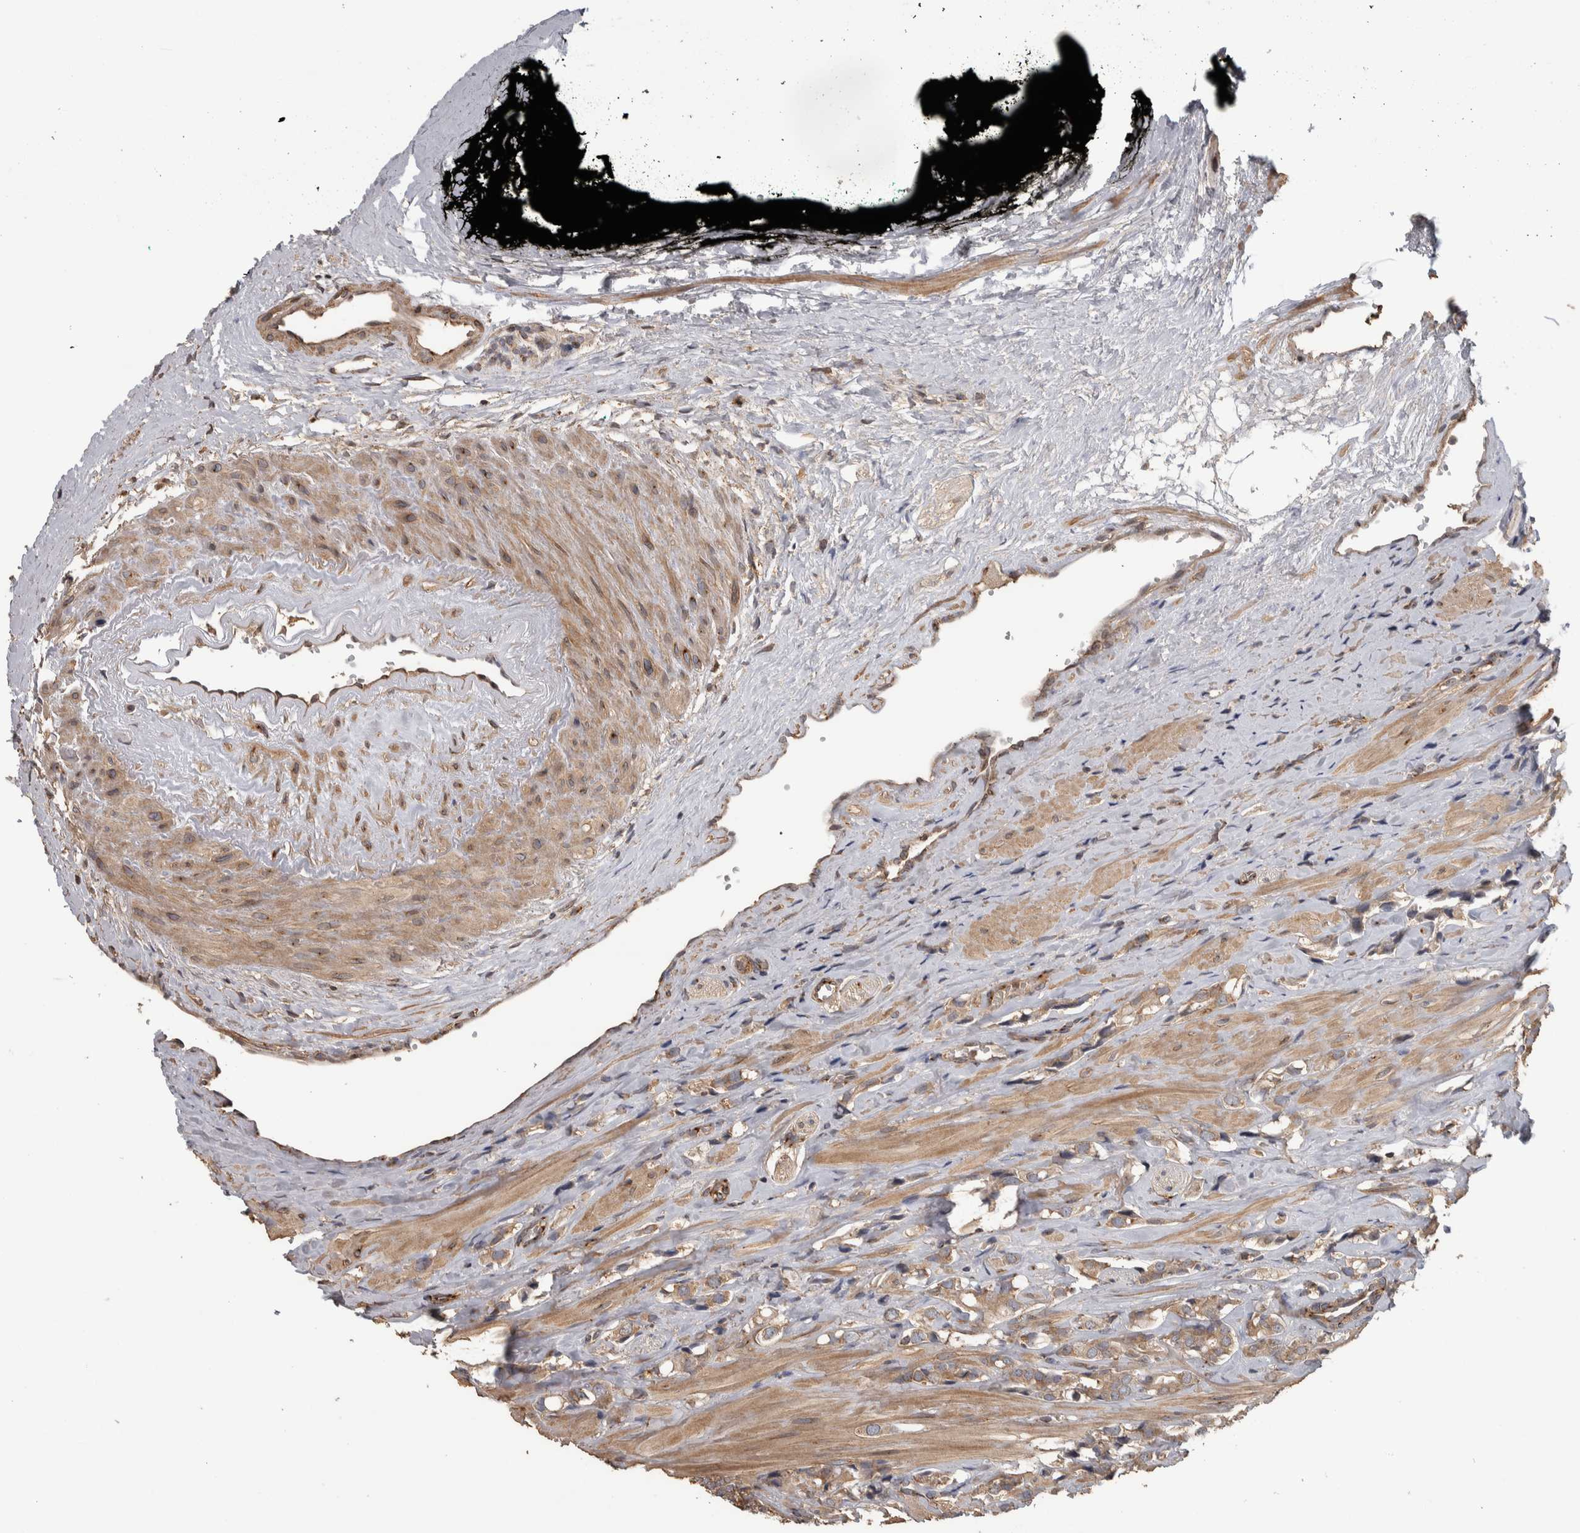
{"staining": {"intensity": "weak", "quantity": ">75%", "location": "cytoplasmic/membranous"}, "tissue": "prostate cancer", "cell_type": "Tumor cells", "image_type": "cancer", "snomed": [{"axis": "morphology", "description": "Adenocarcinoma, High grade"}, {"axis": "topography", "description": "Prostate"}], "caption": "High-grade adenocarcinoma (prostate) stained with a protein marker demonstrates weak staining in tumor cells.", "gene": "IFRD1", "patient": {"sex": "male", "age": 52}}